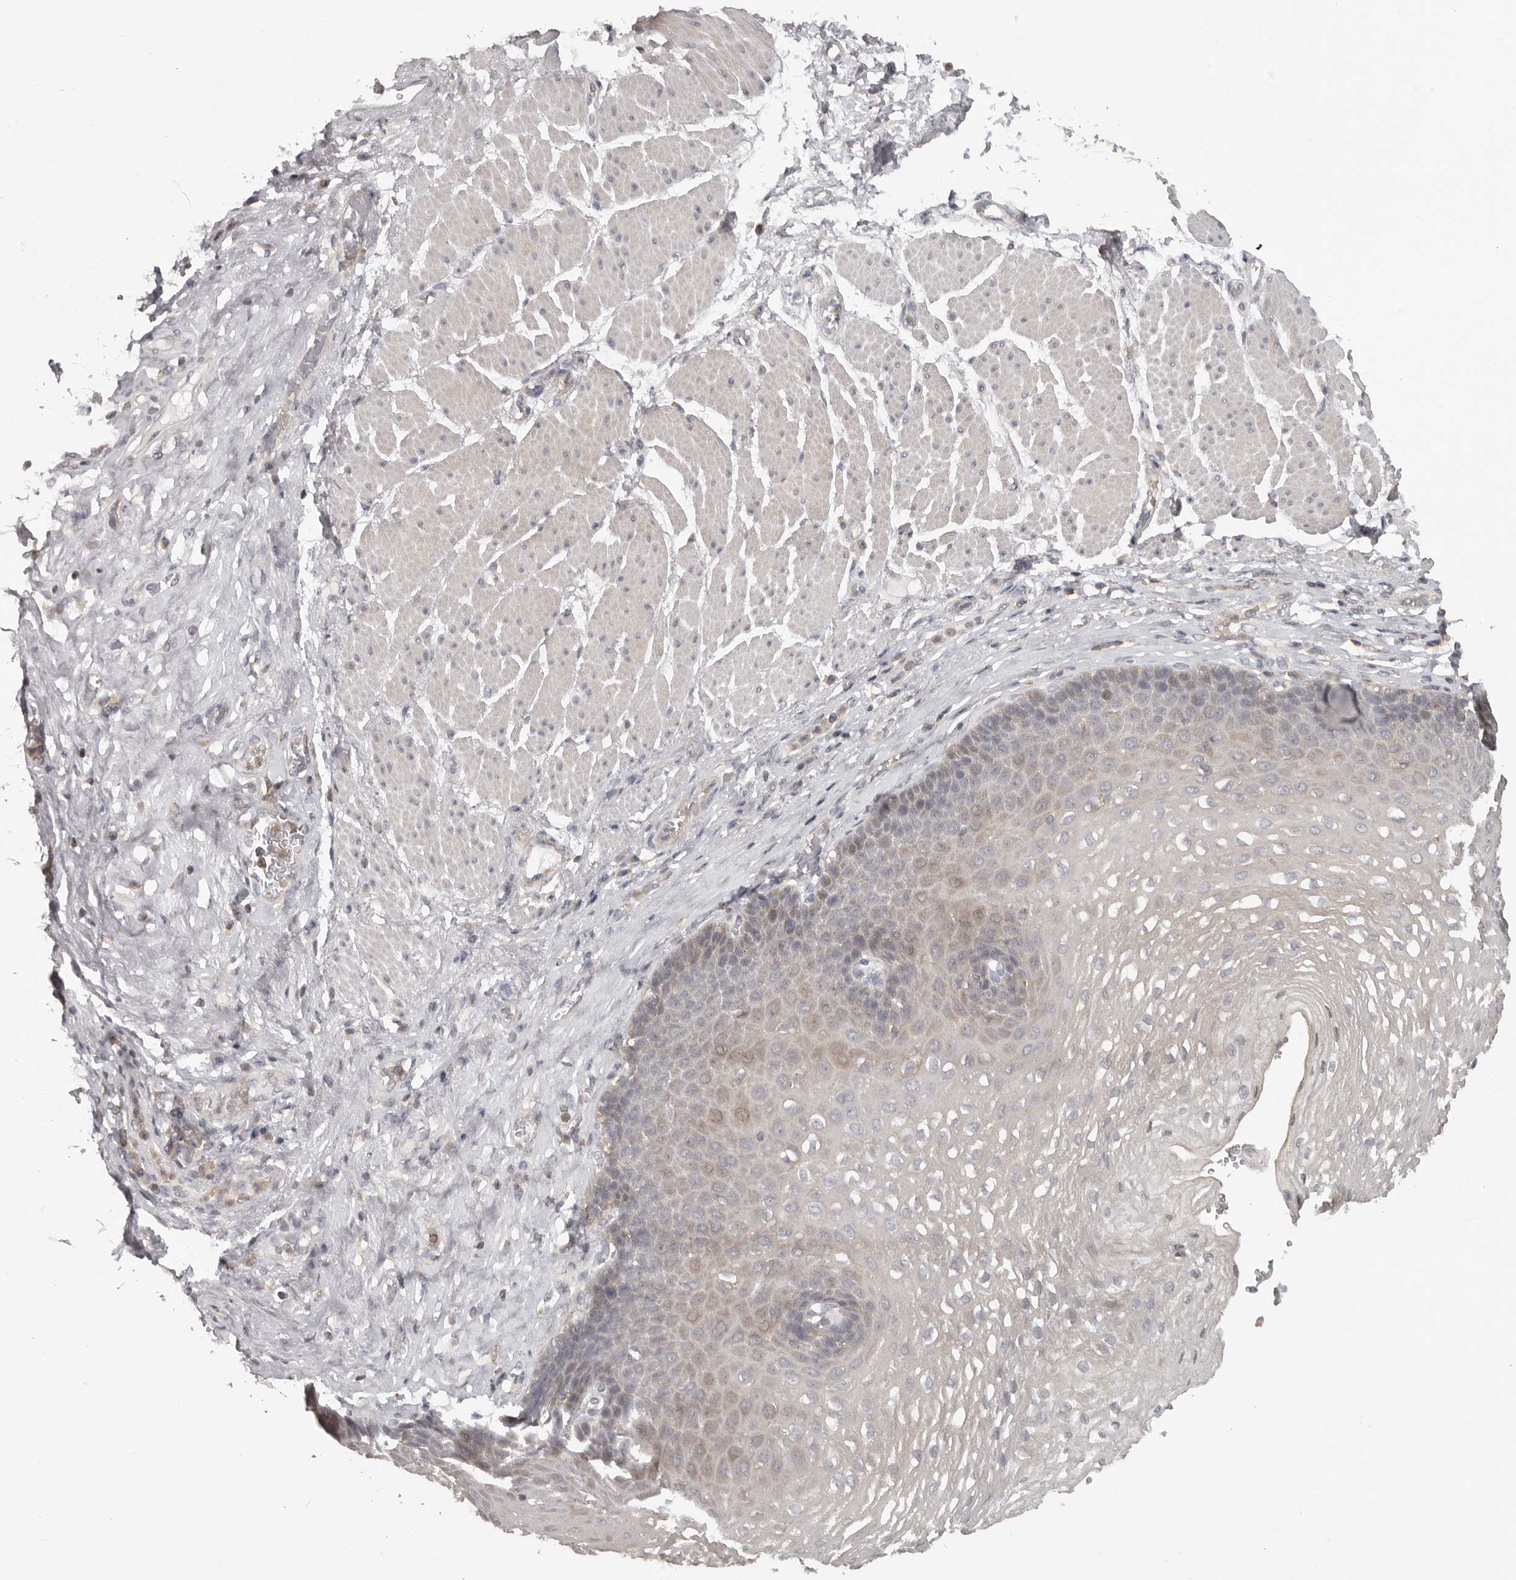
{"staining": {"intensity": "weak", "quantity": "<25%", "location": "cytoplasmic/membranous"}, "tissue": "esophagus", "cell_type": "Squamous epithelial cells", "image_type": "normal", "snomed": [{"axis": "morphology", "description": "Normal tissue, NOS"}, {"axis": "topography", "description": "Esophagus"}], "caption": "Immunohistochemical staining of unremarkable human esophagus reveals no significant positivity in squamous epithelial cells. Brightfield microscopy of immunohistochemistry (IHC) stained with DAB (brown) and hematoxylin (blue), captured at high magnification.", "gene": "ANKRD44", "patient": {"sex": "female", "age": 66}}